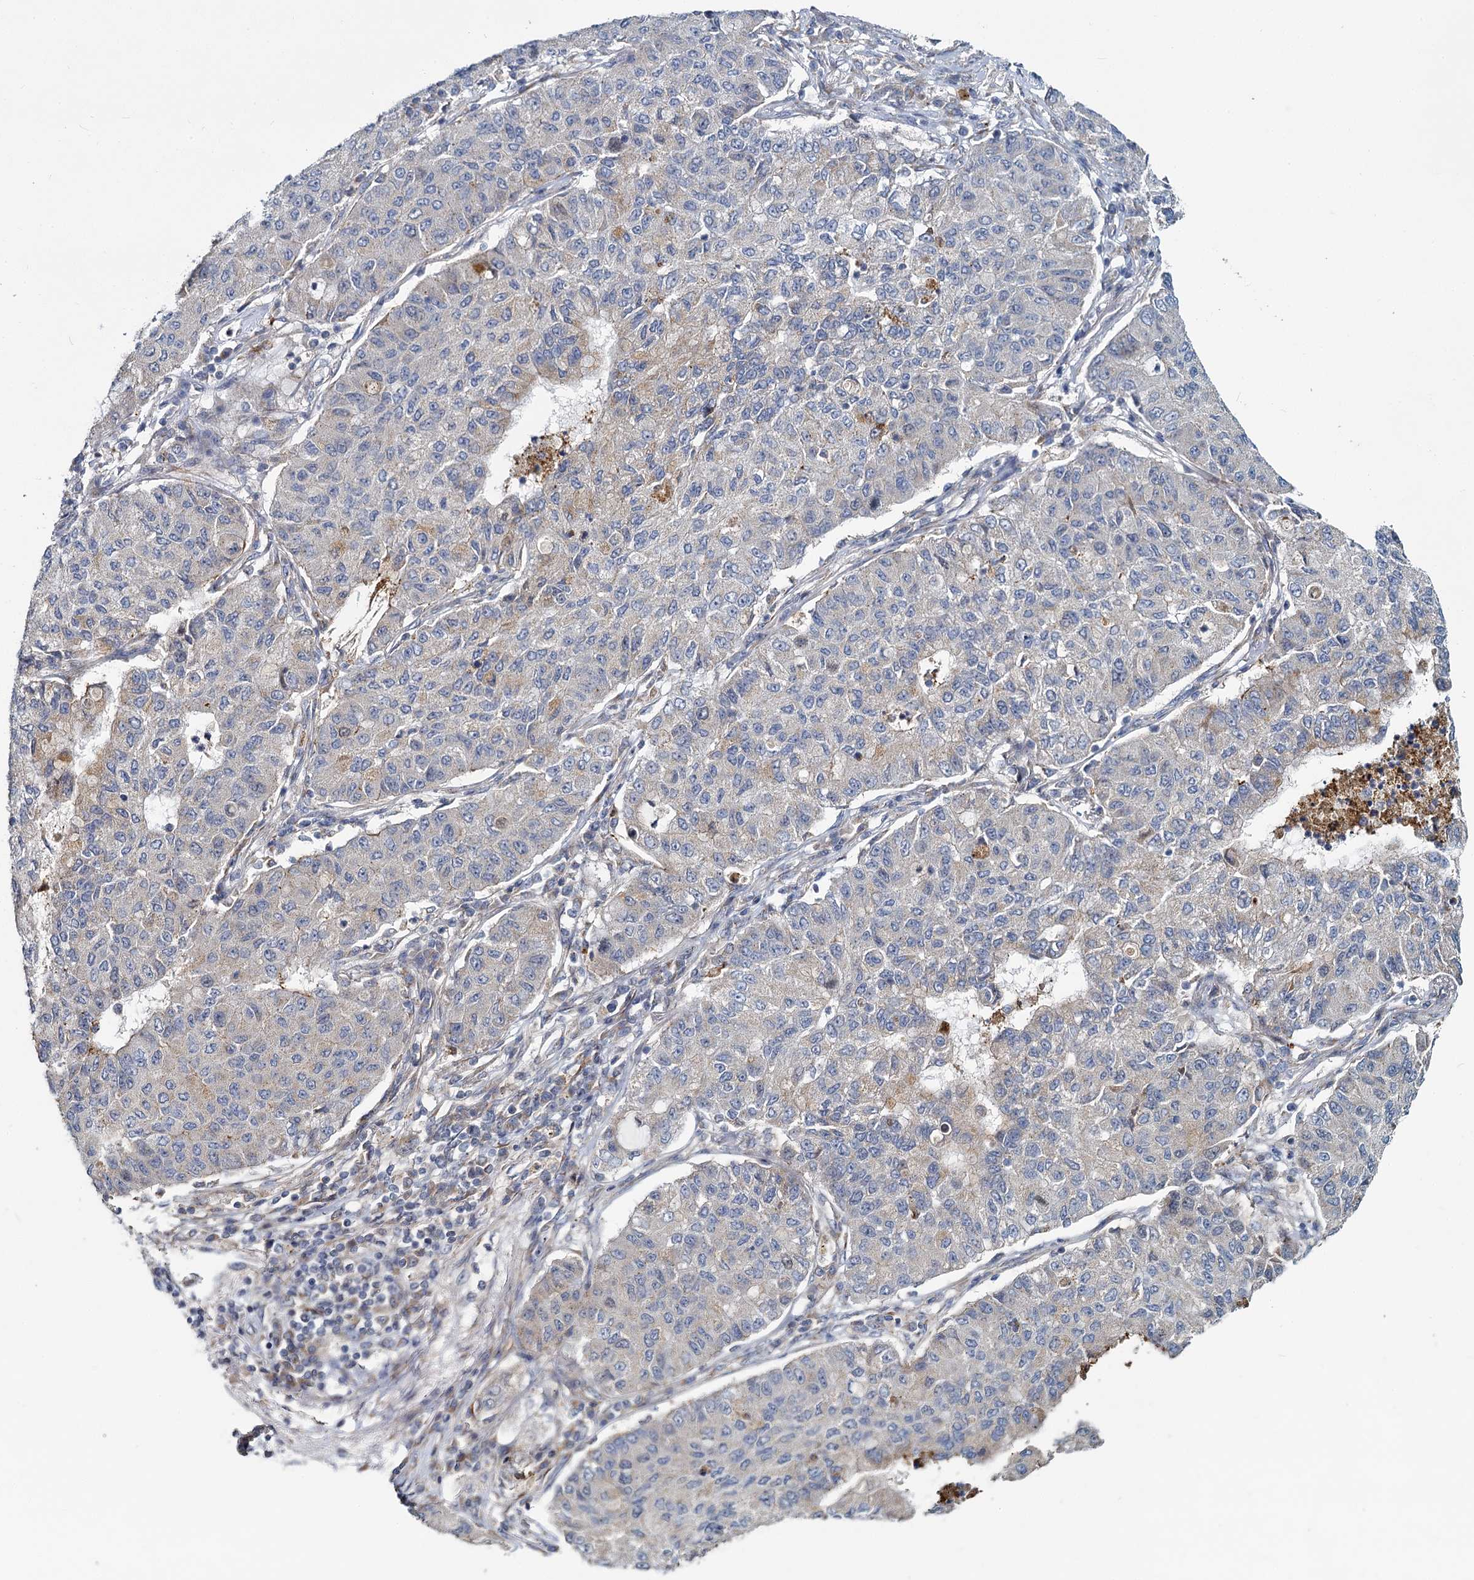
{"staining": {"intensity": "weak", "quantity": "<25%", "location": "cytoplasmic/membranous"}, "tissue": "lung cancer", "cell_type": "Tumor cells", "image_type": "cancer", "snomed": [{"axis": "morphology", "description": "Squamous cell carcinoma, NOS"}, {"axis": "topography", "description": "Lung"}], "caption": "Immunohistochemistry (IHC) photomicrograph of human lung cancer (squamous cell carcinoma) stained for a protein (brown), which demonstrates no staining in tumor cells.", "gene": "DCUN1D2", "patient": {"sex": "male", "age": 74}}